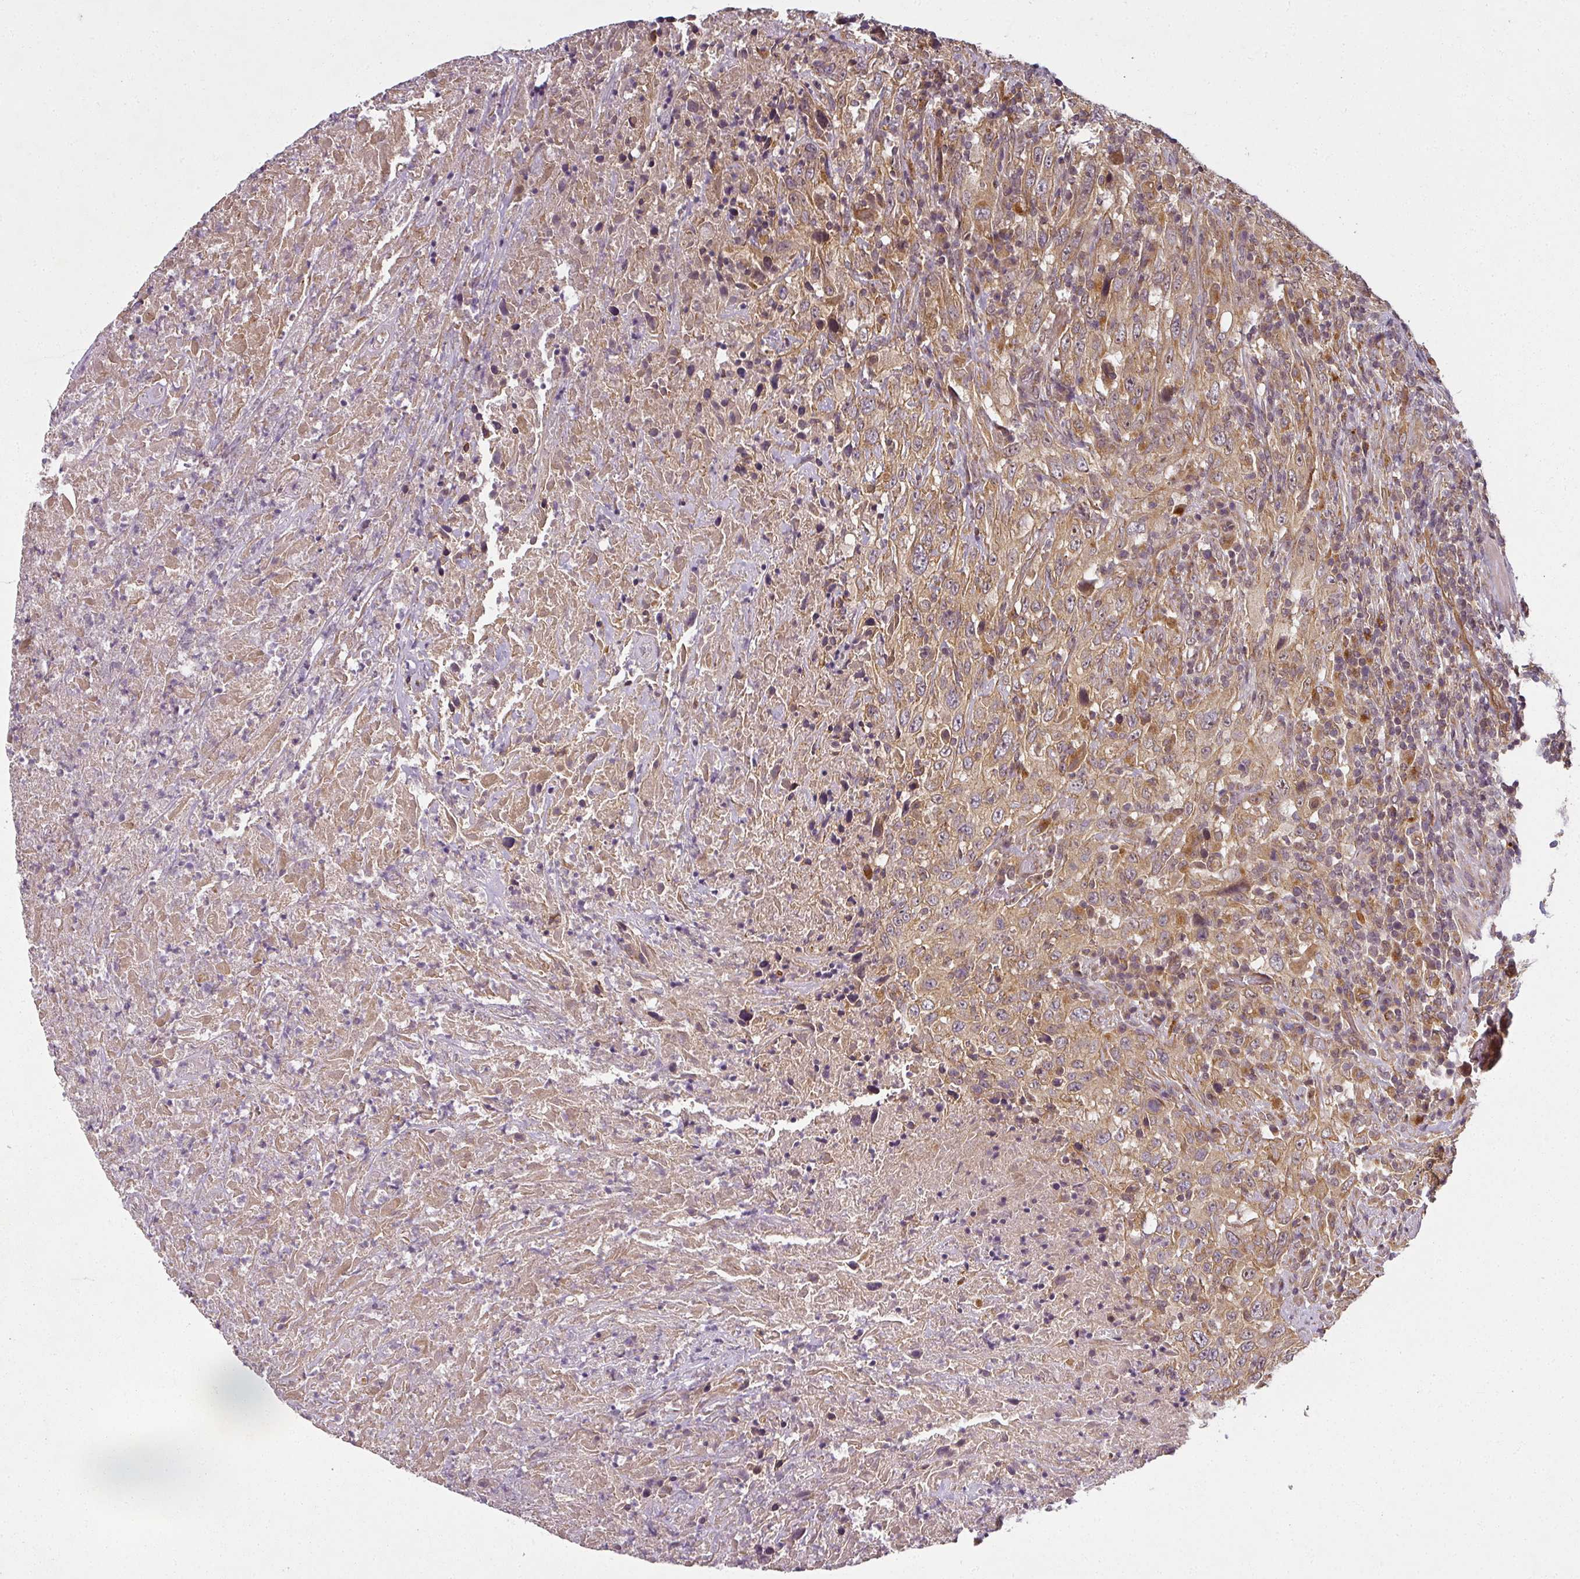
{"staining": {"intensity": "moderate", "quantity": ">75%", "location": "cytoplasmic/membranous"}, "tissue": "urothelial cancer", "cell_type": "Tumor cells", "image_type": "cancer", "snomed": [{"axis": "morphology", "description": "Urothelial carcinoma, High grade"}, {"axis": "topography", "description": "Urinary bladder"}], "caption": "Tumor cells show medium levels of moderate cytoplasmic/membranous staining in approximately >75% of cells in human urothelial cancer.", "gene": "DIMT1", "patient": {"sex": "male", "age": 61}}